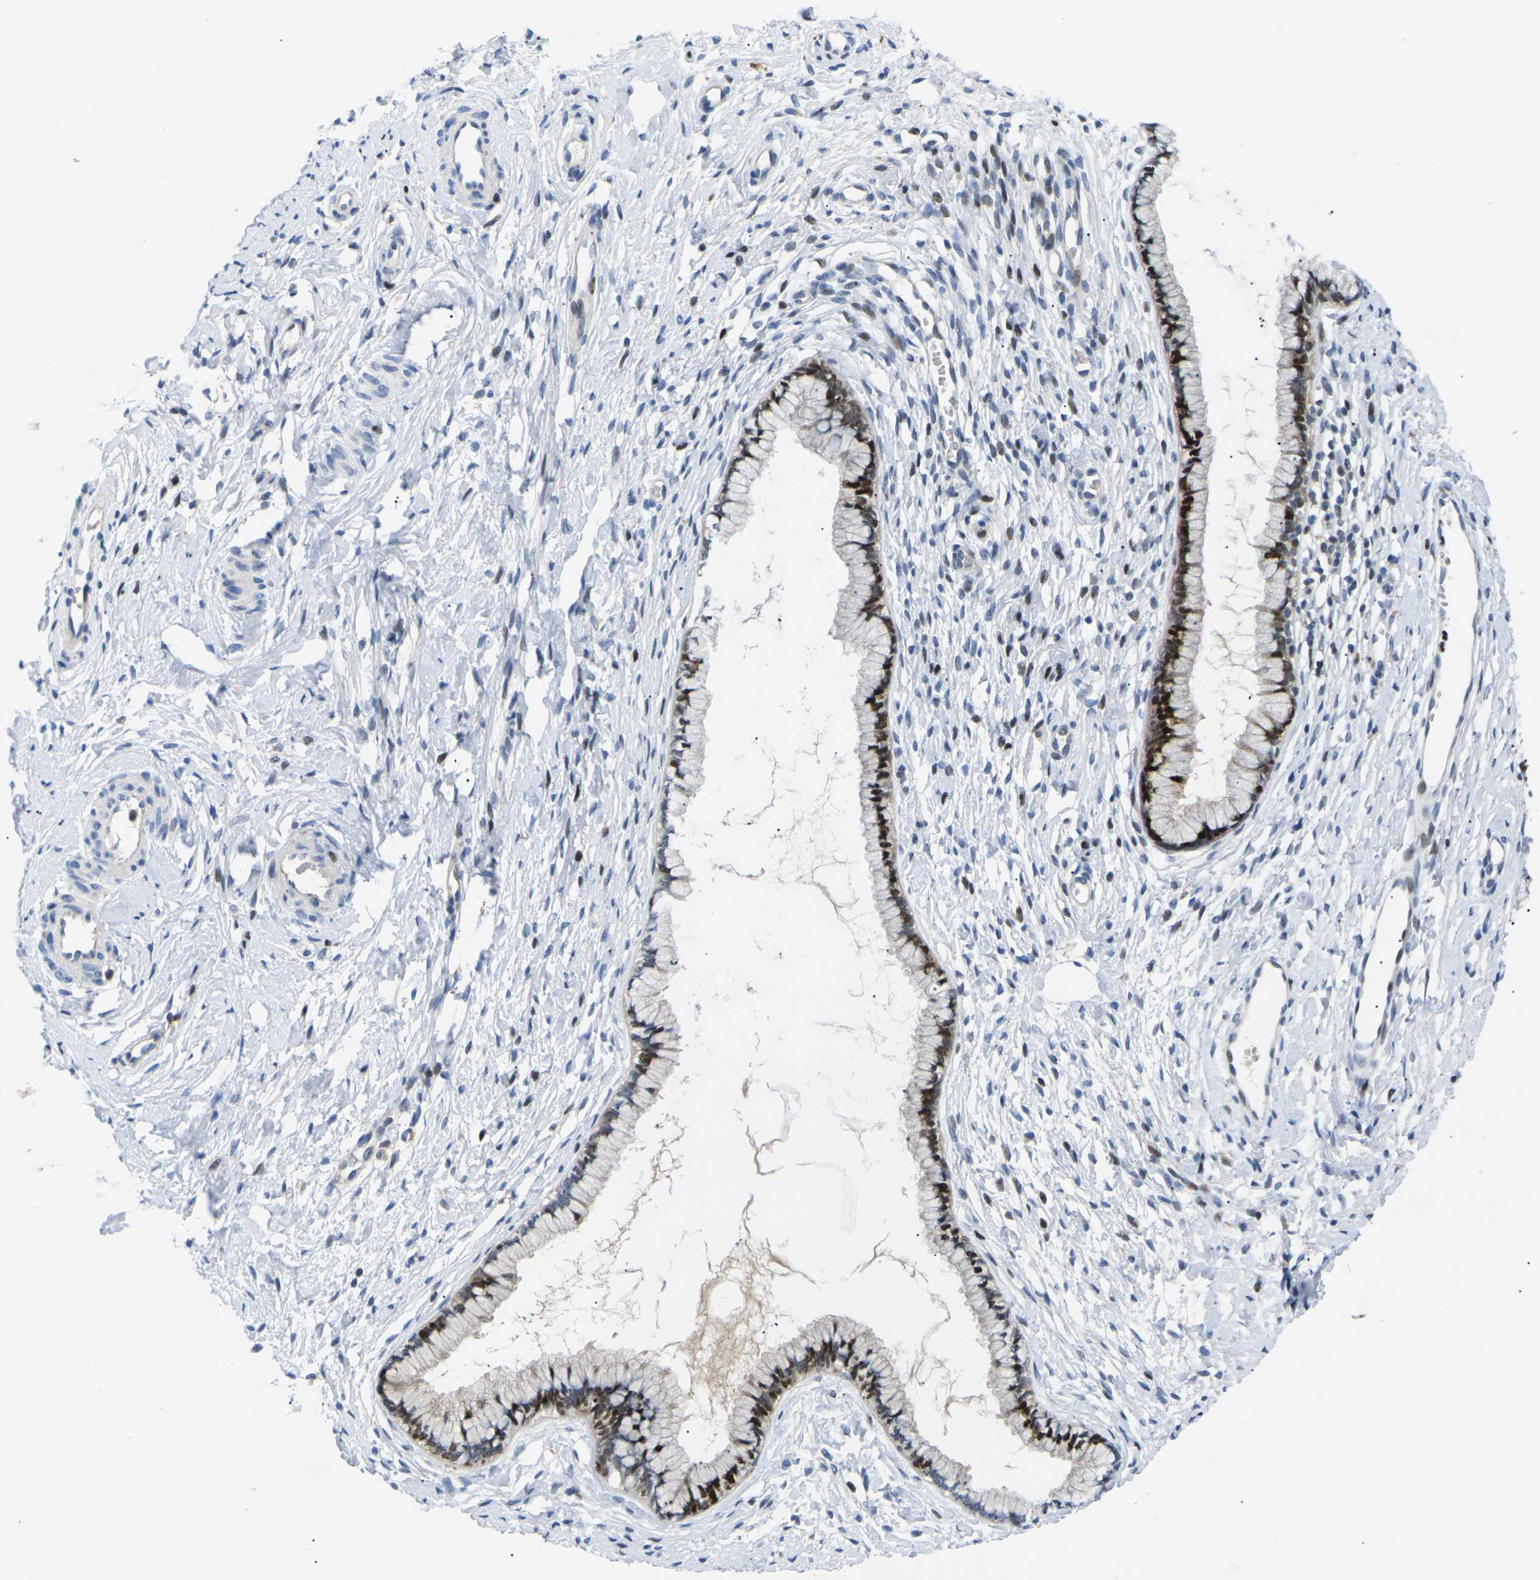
{"staining": {"intensity": "strong", "quantity": "25%-75%", "location": "nuclear"}, "tissue": "cervix", "cell_type": "Glandular cells", "image_type": "normal", "snomed": [{"axis": "morphology", "description": "Normal tissue, NOS"}, {"axis": "topography", "description": "Cervix"}], "caption": "About 25%-75% of glandular cells in unremarkable cervix show strong nuclear protein staining as visualized by brown immunohistochemical staining.", "gene": "RPS6KA3", "patient": {"sex": "female", "age": 65}}